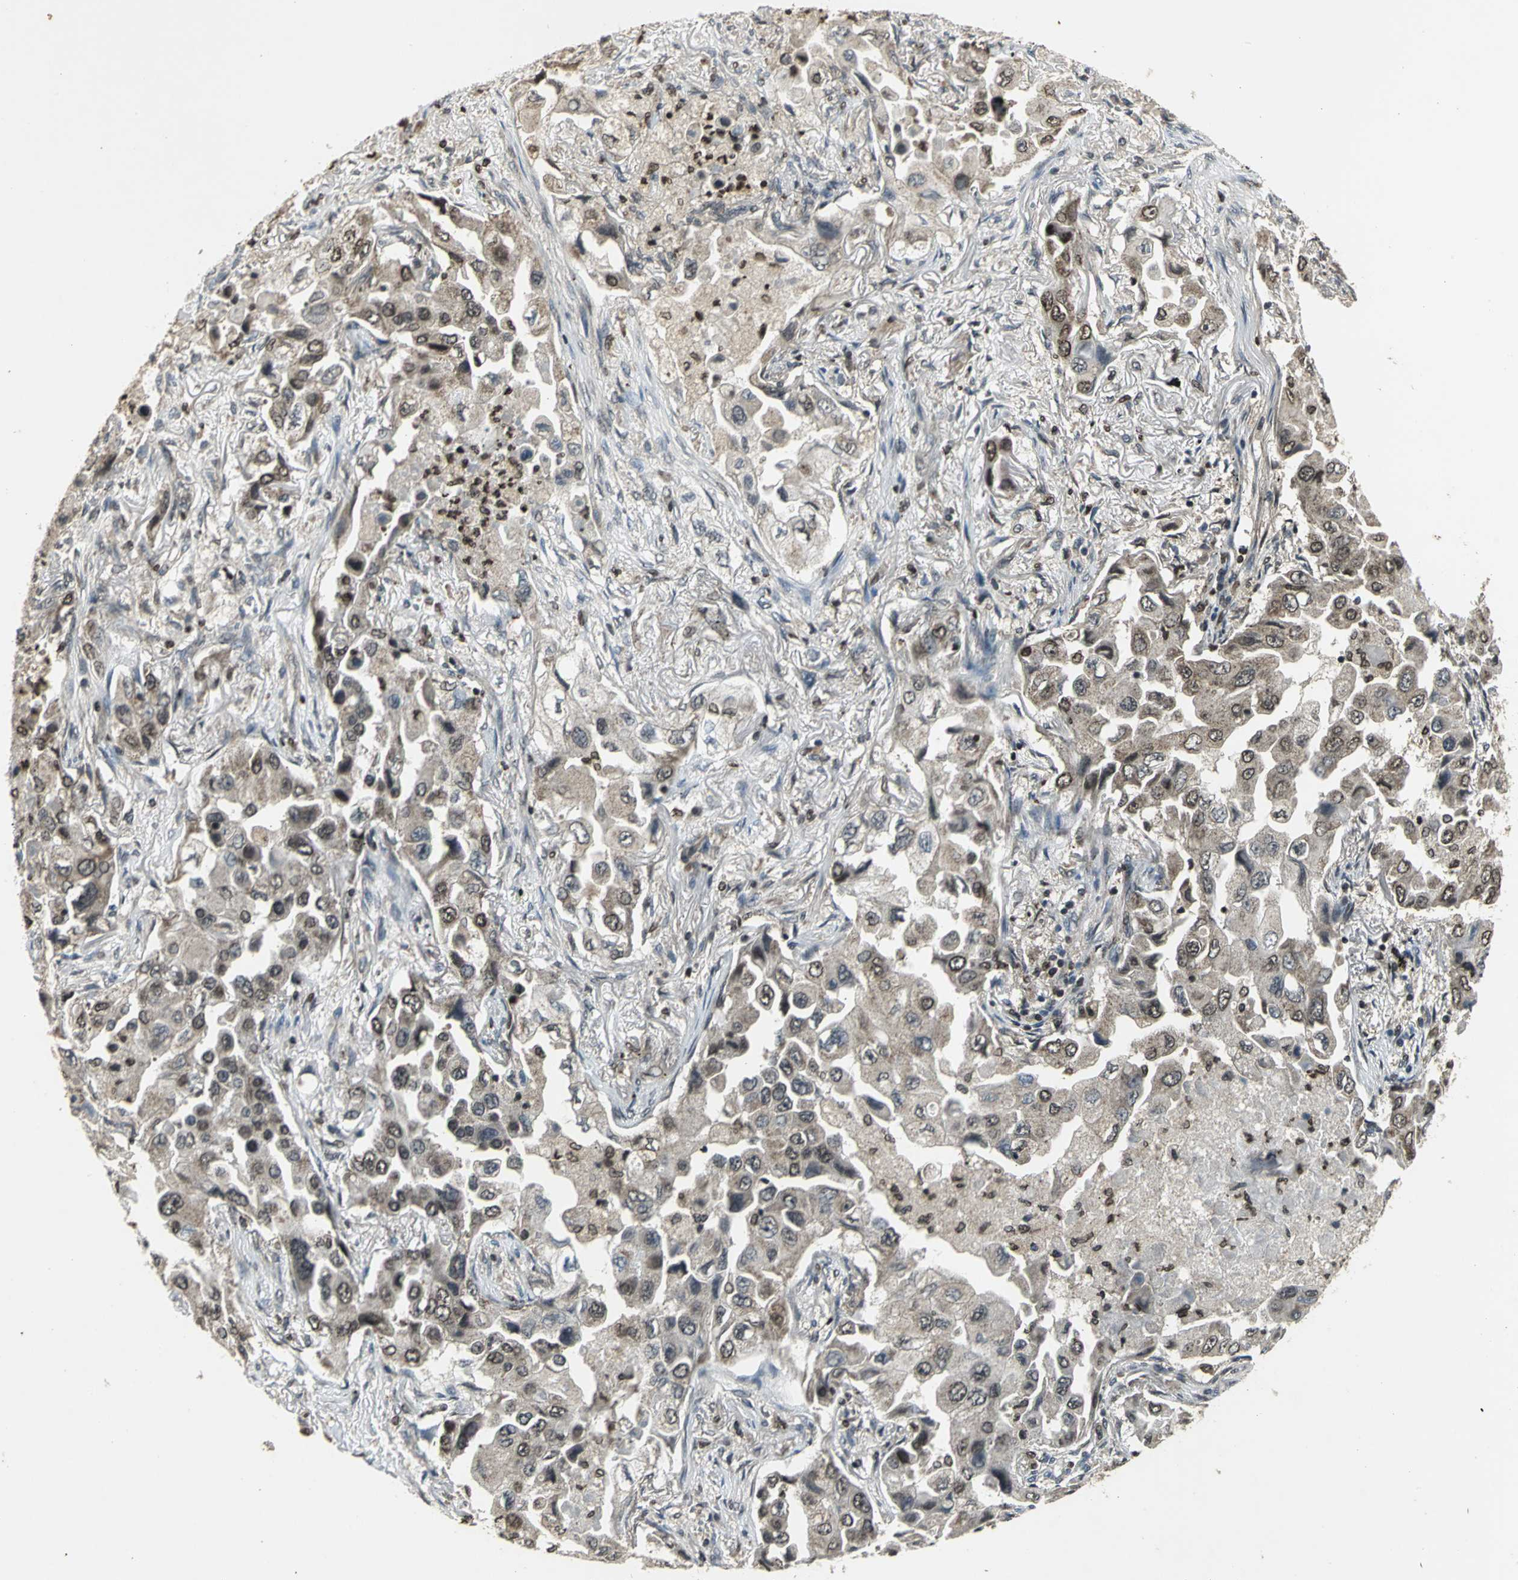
{"staining": {"intensity": "moderate", "quantity": ">75%", "location": "cytoplasmic/membranous,nuclear"}, "tissue": "lung cancer", "cell_type": "Tumor cells", "image_type": "cancer", "snomed": [{"axis": "morphology", "description": "Adenocarcinoma, NOS"}, {"axis": "topography", "description": "Lung"}], "caption": "Approximately >75% of tumor cells in human lung cancer show moderate cytoplasmic/membranous and nuclear protein expression as visualized by brown immunohistochemical staining.", "gene": "AHR", "patient": {"sex": "female", "age": 65}}